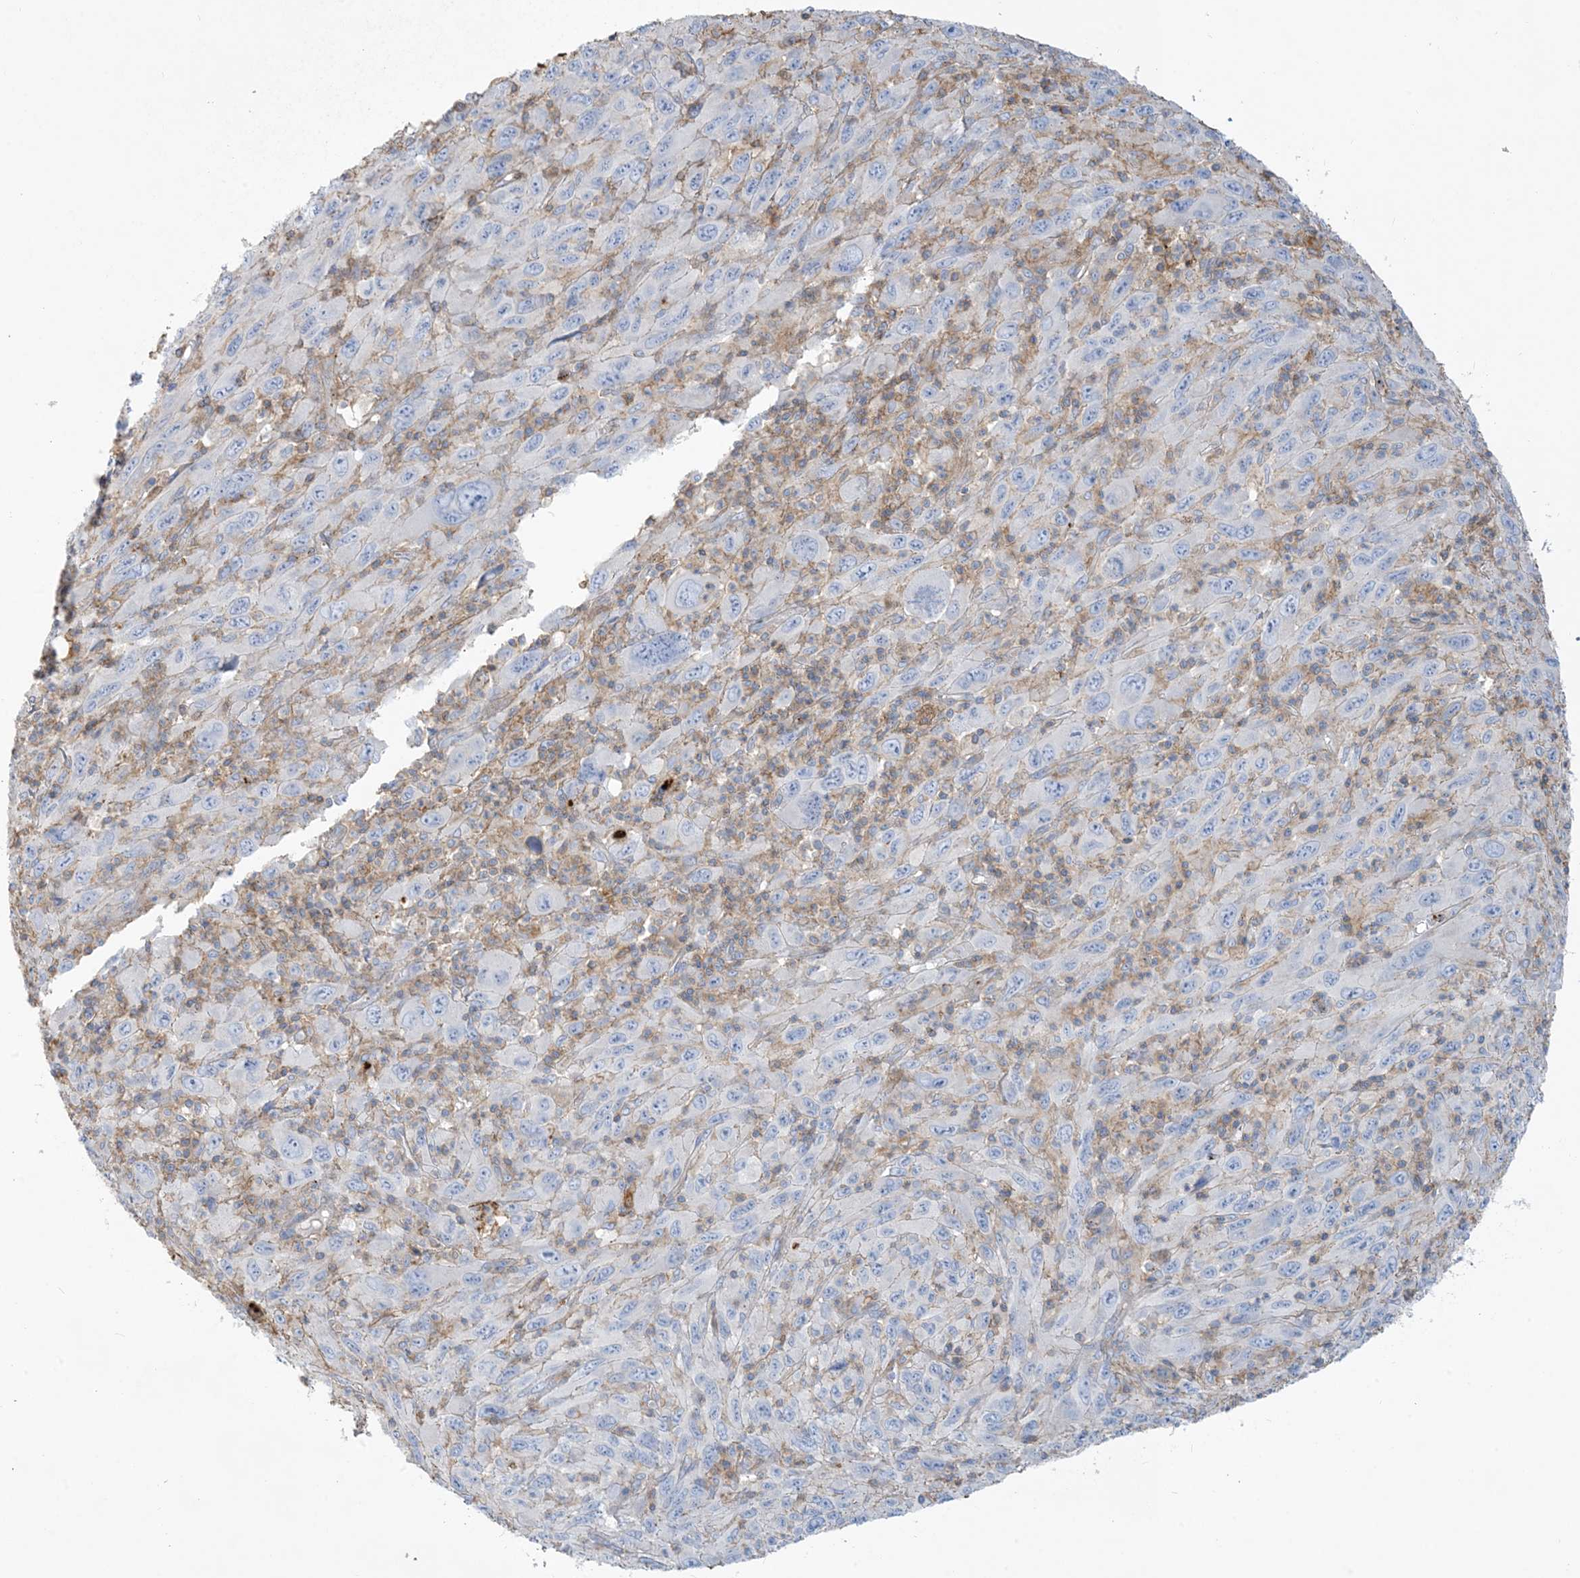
{"staining": {"intensity": "negative", "quantity": "none", "location": "none"}, "tissue": "melanoma", "cell_type": "Tumor cells", "image_type": "cancer", "snomed": [{"axis": "morphology", "description": "Malignant melanoma, Metastatic site"}, {"axis": "topography", "description": "Skin"}], "caption": "Immunohistochemical staining of human malignant melanoma (metastatic site) reveals no significant staining in tumor cells. (Immunohistochemistry (ihc), brightfield microscopy, high magnification).", "gene": "GTF3C2", "patient": {"sex": "female", "age": 56}}